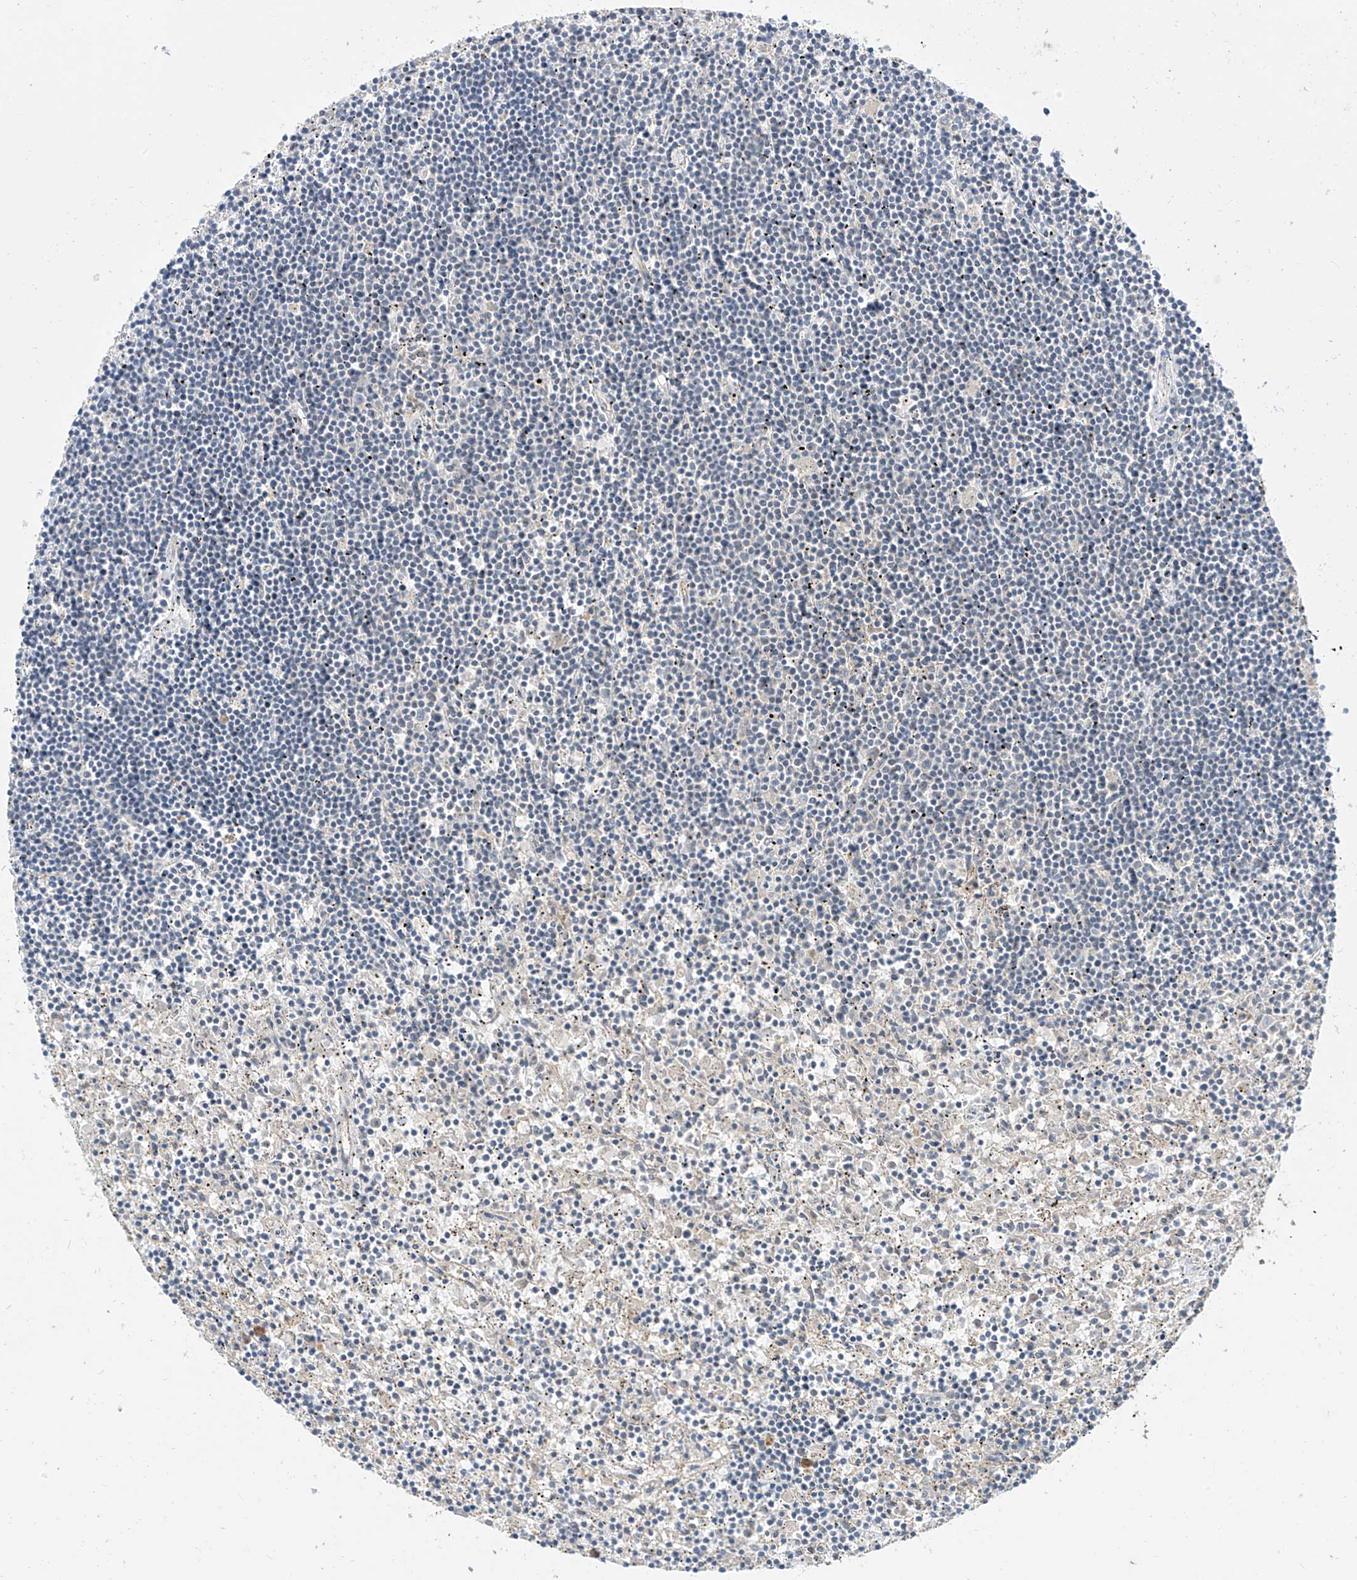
{"staining": {"intensity": "negative", "quantity": "none", "location": "none"}, "tissue": "lymphoma", "cell_type": "Tumor cells", "image_type": "cancer", "snomed": [{"axis": "morphology", "description": "Malignant lymphoma, non-Hodgkin's type, Low grade"}, {"axis": "topography", "description": "Spleen"}], "caption": "The micrograph reveals no significant expression in tumor cells of malignant lymphoma, non-Hodgkin's type (low-grade).", "gene": "MRTFA", "patient": {"sex": "male", "age": 76}}